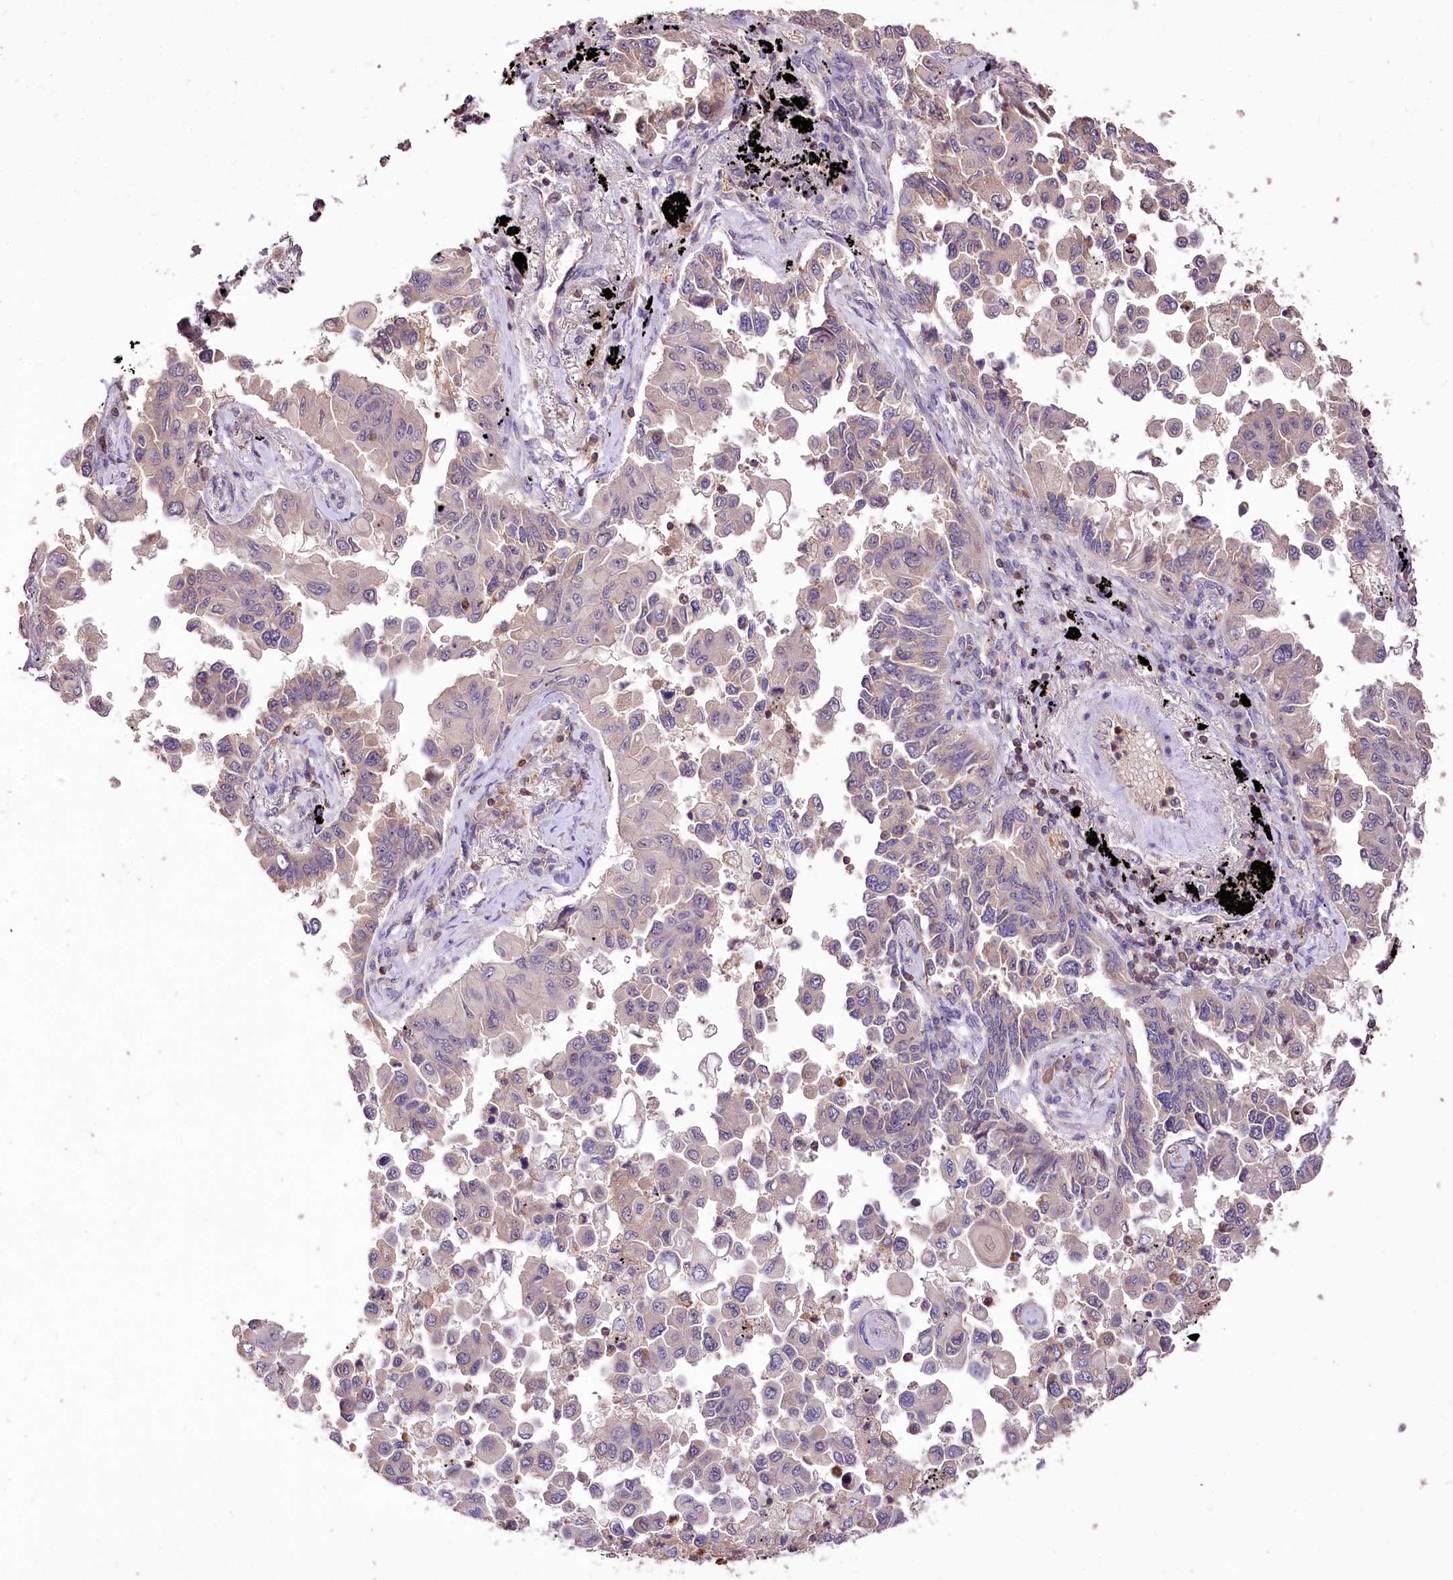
{"staining": {"intensity": "moderate", "quantity": "25%-75%", "location": "cytoplasmic/membranous,nuclear"}, "tissue": "lung cancer", "cell_type": "Tumor cells", "image_type": "cancer", "snomed": [{"axis": "morphology", "description": "Adenocarcinoma, NOS"}, {"axis": "topography", "description": "Lung"}], "caption": "There is medium levels of moderate cytoplasmic/membranous and nuclear expression in tumor cells of lung cancer, as demonstrated by immunohistochemical staining (brown color).", "gene": "SERGEF", "patient": {"sex": "female", "age": 67}}